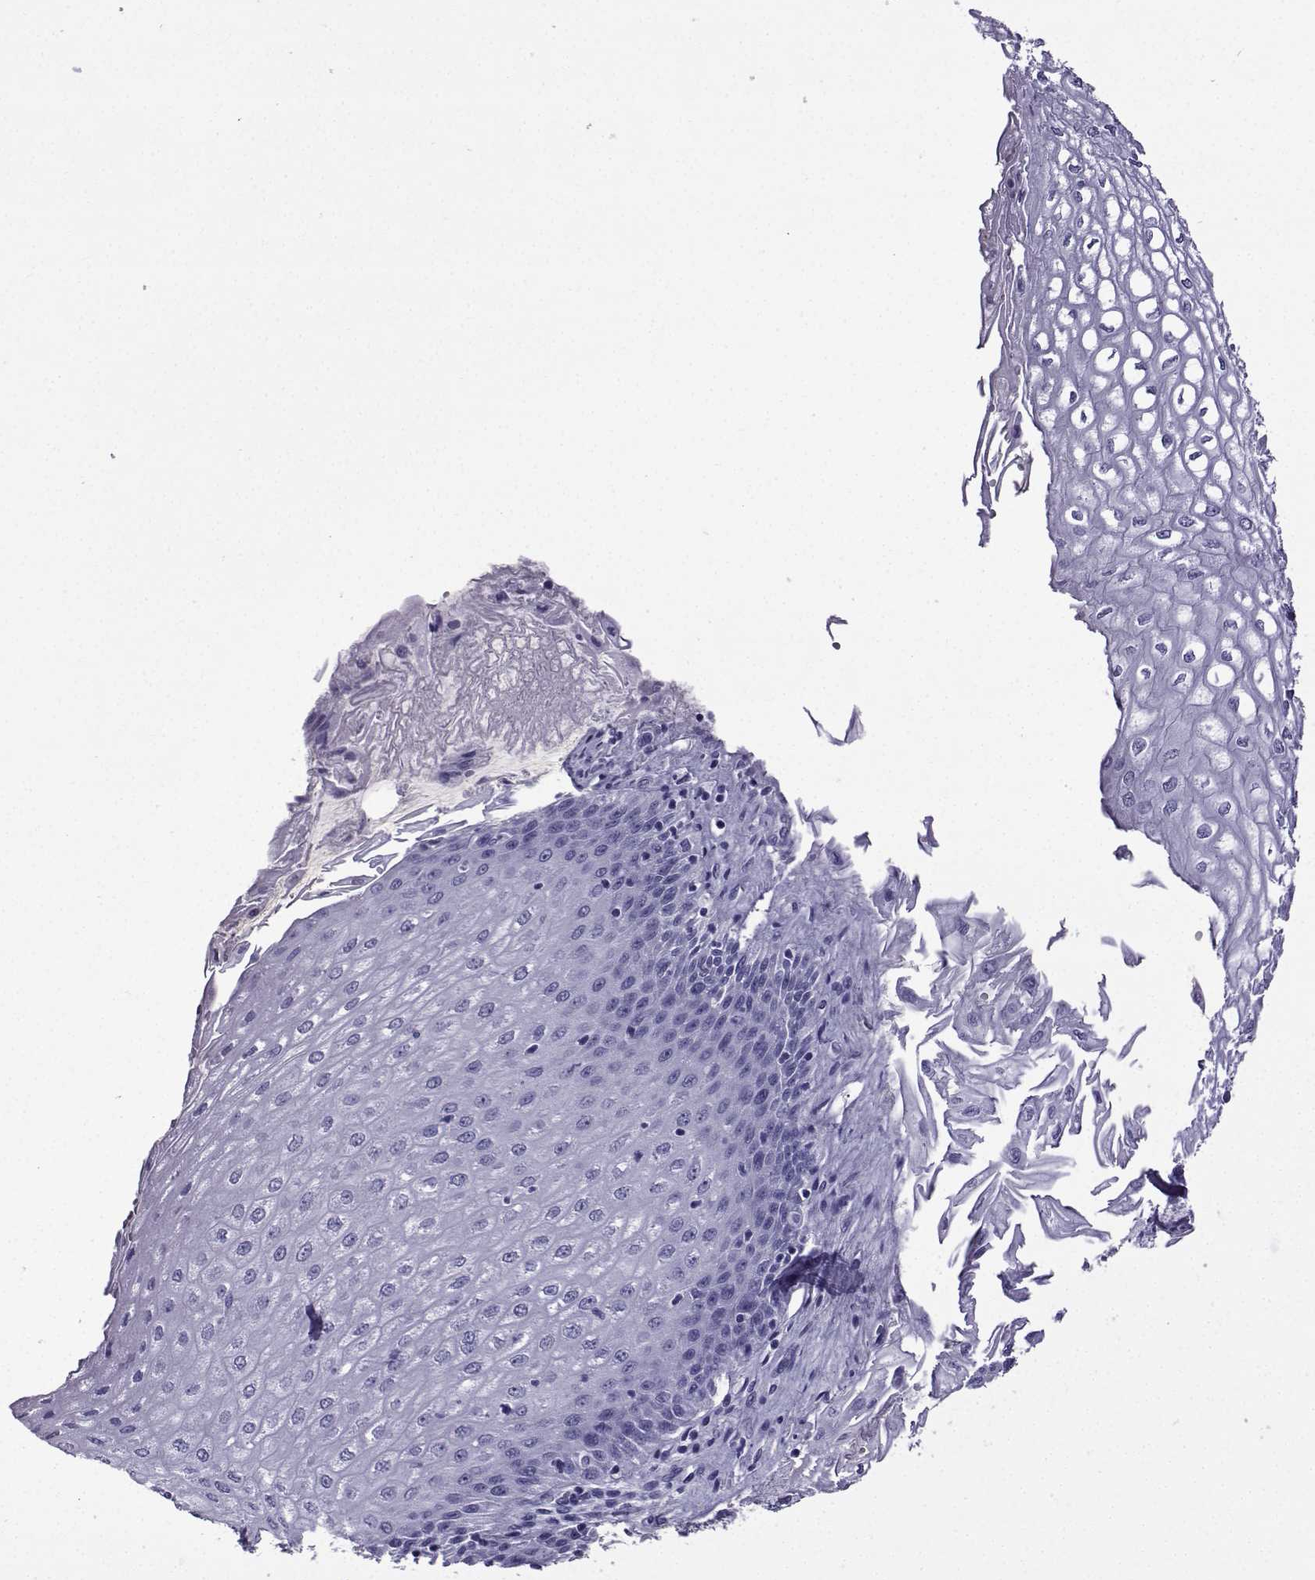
{"staining": {"intensity": "negative", "quantity": "none", "location": "none"}, "tissue": "esophagus", "cell_type": "Squamous epithelial cells", "image_type": "normal", "snomed": [{"axis": "morphology", "description": "Normal tissue, NOS"}, {"axis": "topography", "description": "Esophagus"}], "caption": "The micrograph shows no staining of squamous epithelial cells in benign esophagus.", "gene": "KCNF1", "patient": {"sex": "male", "age": 58}}